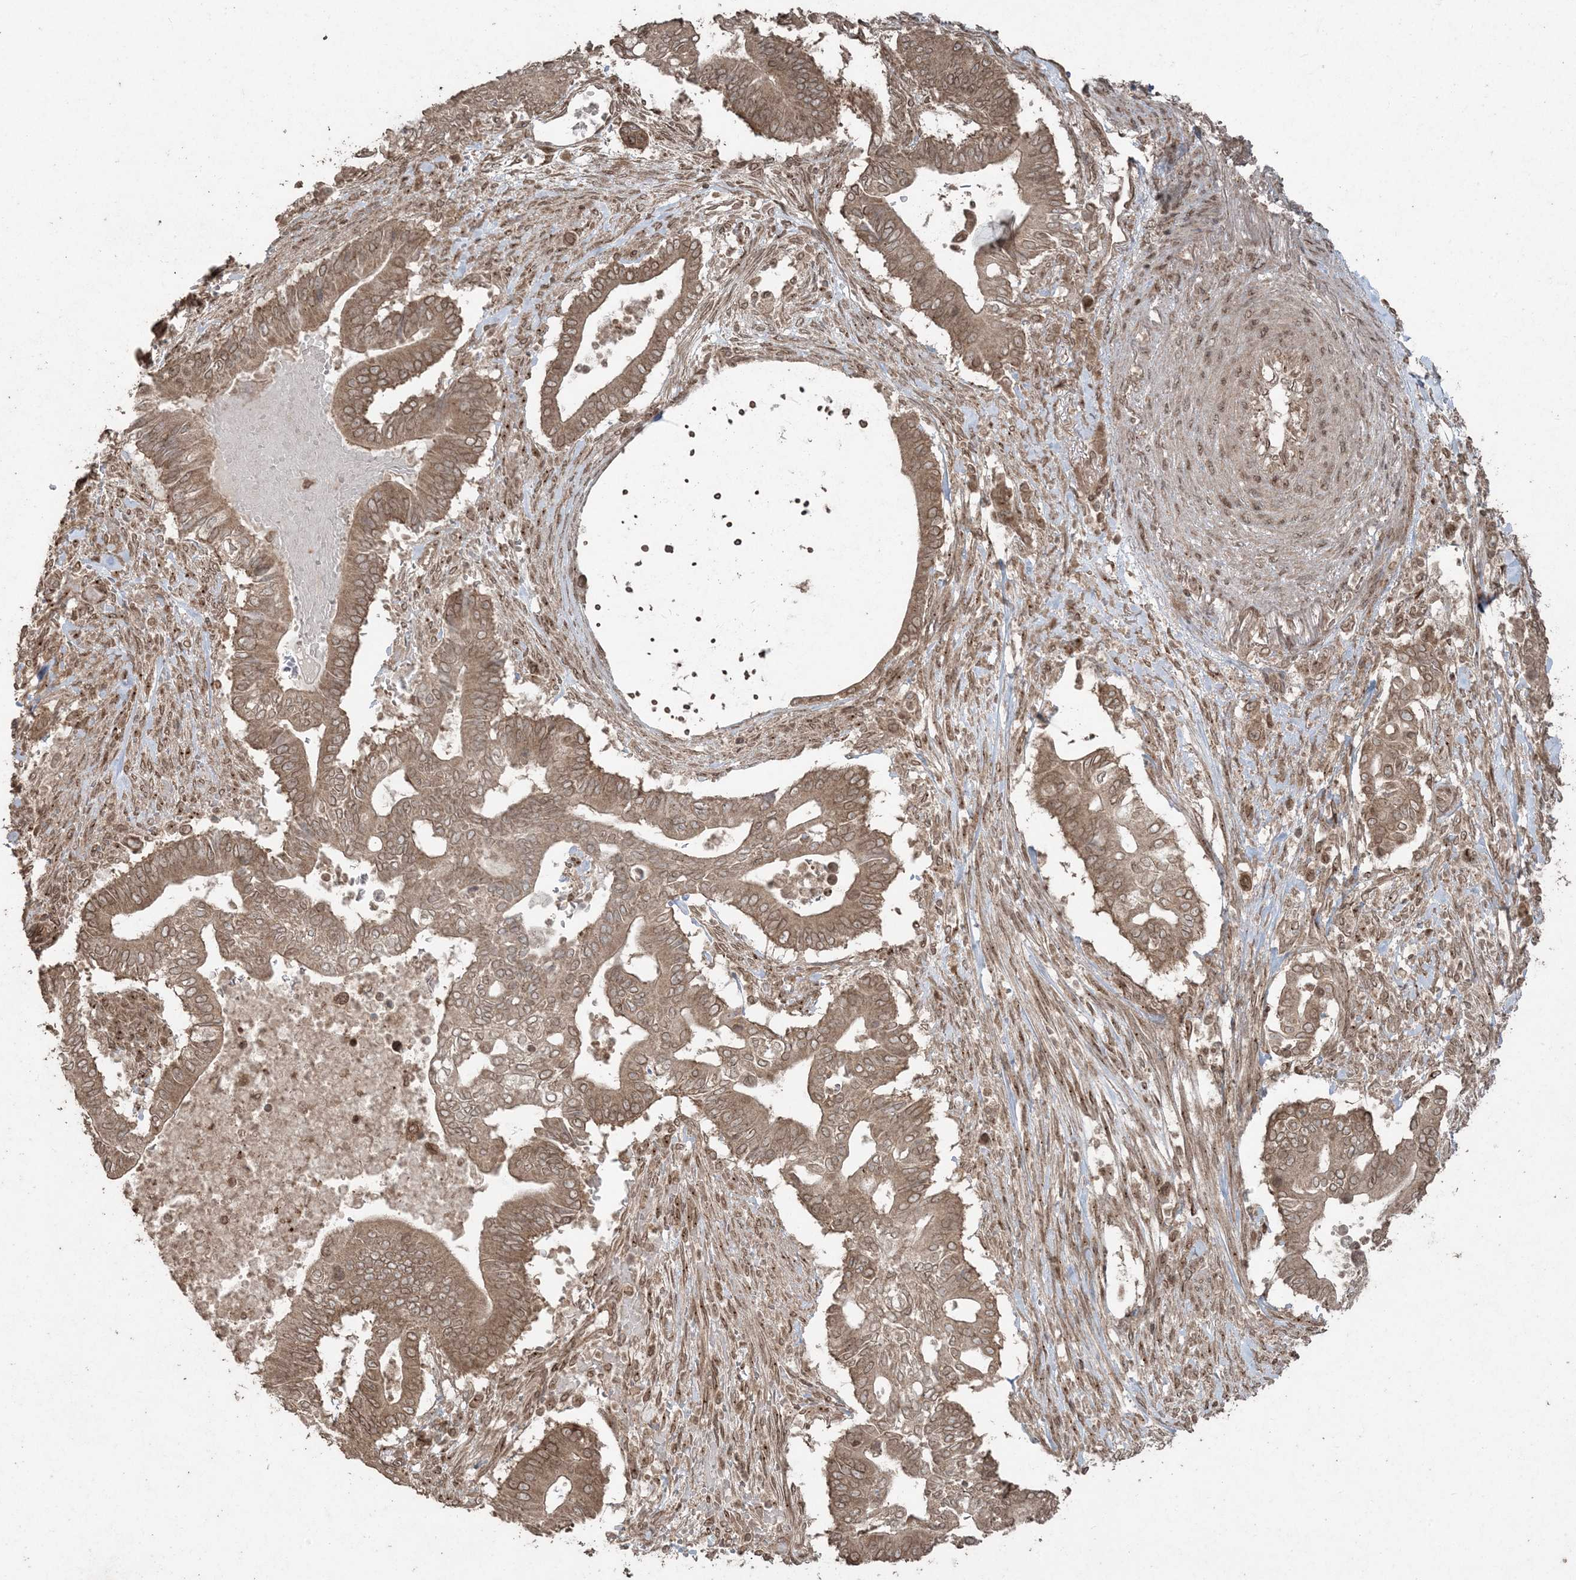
{"staining": {"intensity": "moderate", "quantity": ">75%", "location": "cytoplasmic/membranous,nuclear"}, "tissue": "pancreatic cancer", "cell_type": "Tumor cells", "image_type": "cancer", "snomed": [{"axis": "morphology", "description": "Adenocarcinoma, NOS"}, {"axis": "topography", "description": "Pancreas"}], "caption": "This is an image of immunohistochemistry (IHC) staining of pancreatic cancer, which shows moderate positivity in the cytoplasmic/membranous and nuclear of tumor cells.", "gene": "DDX19B", "patient": {"sex": "male", "age": 68}}